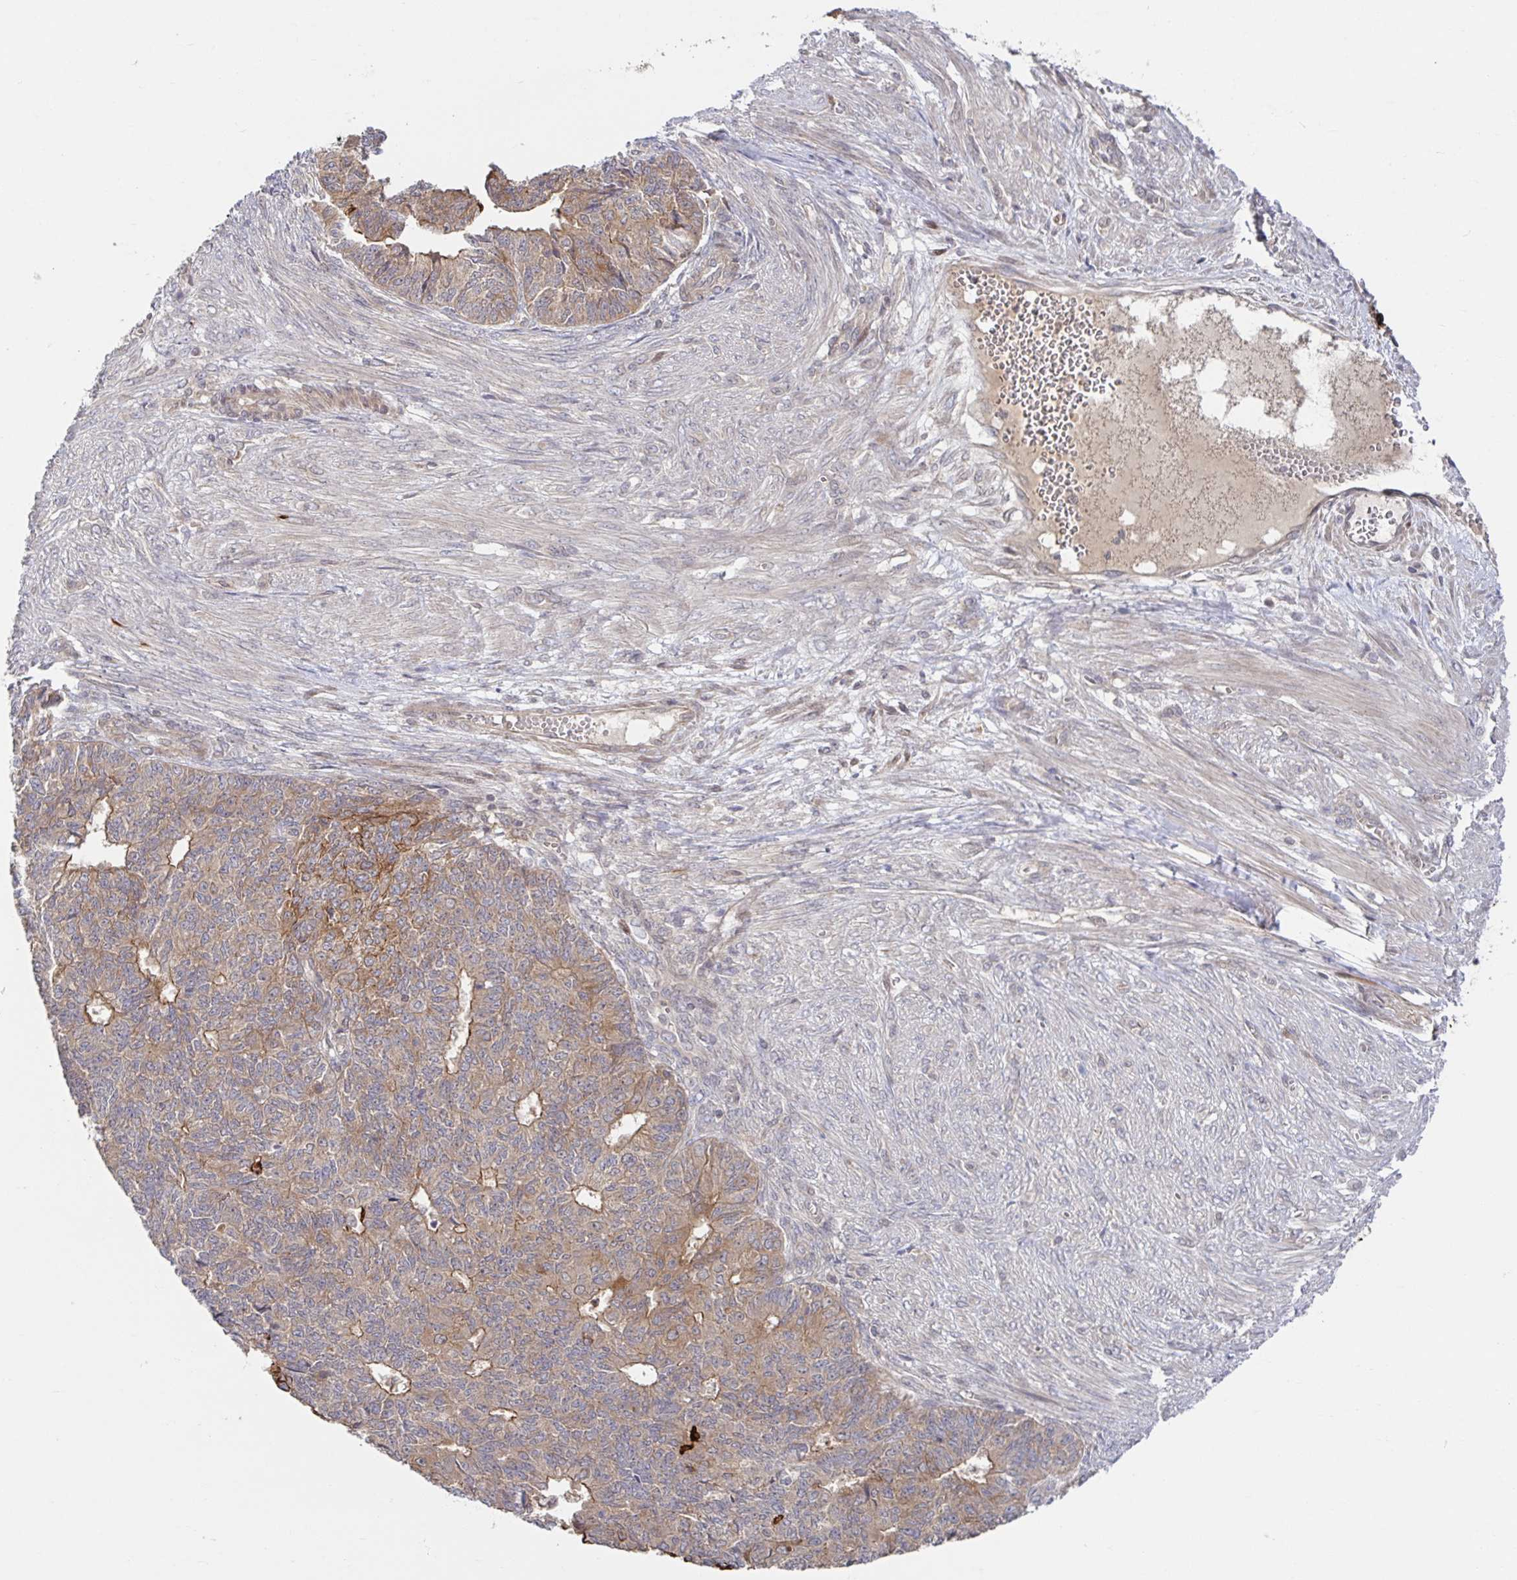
{"staining": {"intensity": "moderate", "quantity": "25%-75%", "location": "cytoplasmic/membranous"}, "tissue": "endometrial cancer", "cell_type": "Tumor cells", "image_type": "cancer", "snomed": [{"axis": "morphology", "description": "Adenocarcinoma, NOS"}, {"axis": "topography", "description": "Endometrium"}], "caption": "Endometrial cancer stained for a protein reveals moderate cytoplasmic/membranous positivity in tumor cells.", "gene": "AACS", "patient": {"sex": "female", "age": 32}}